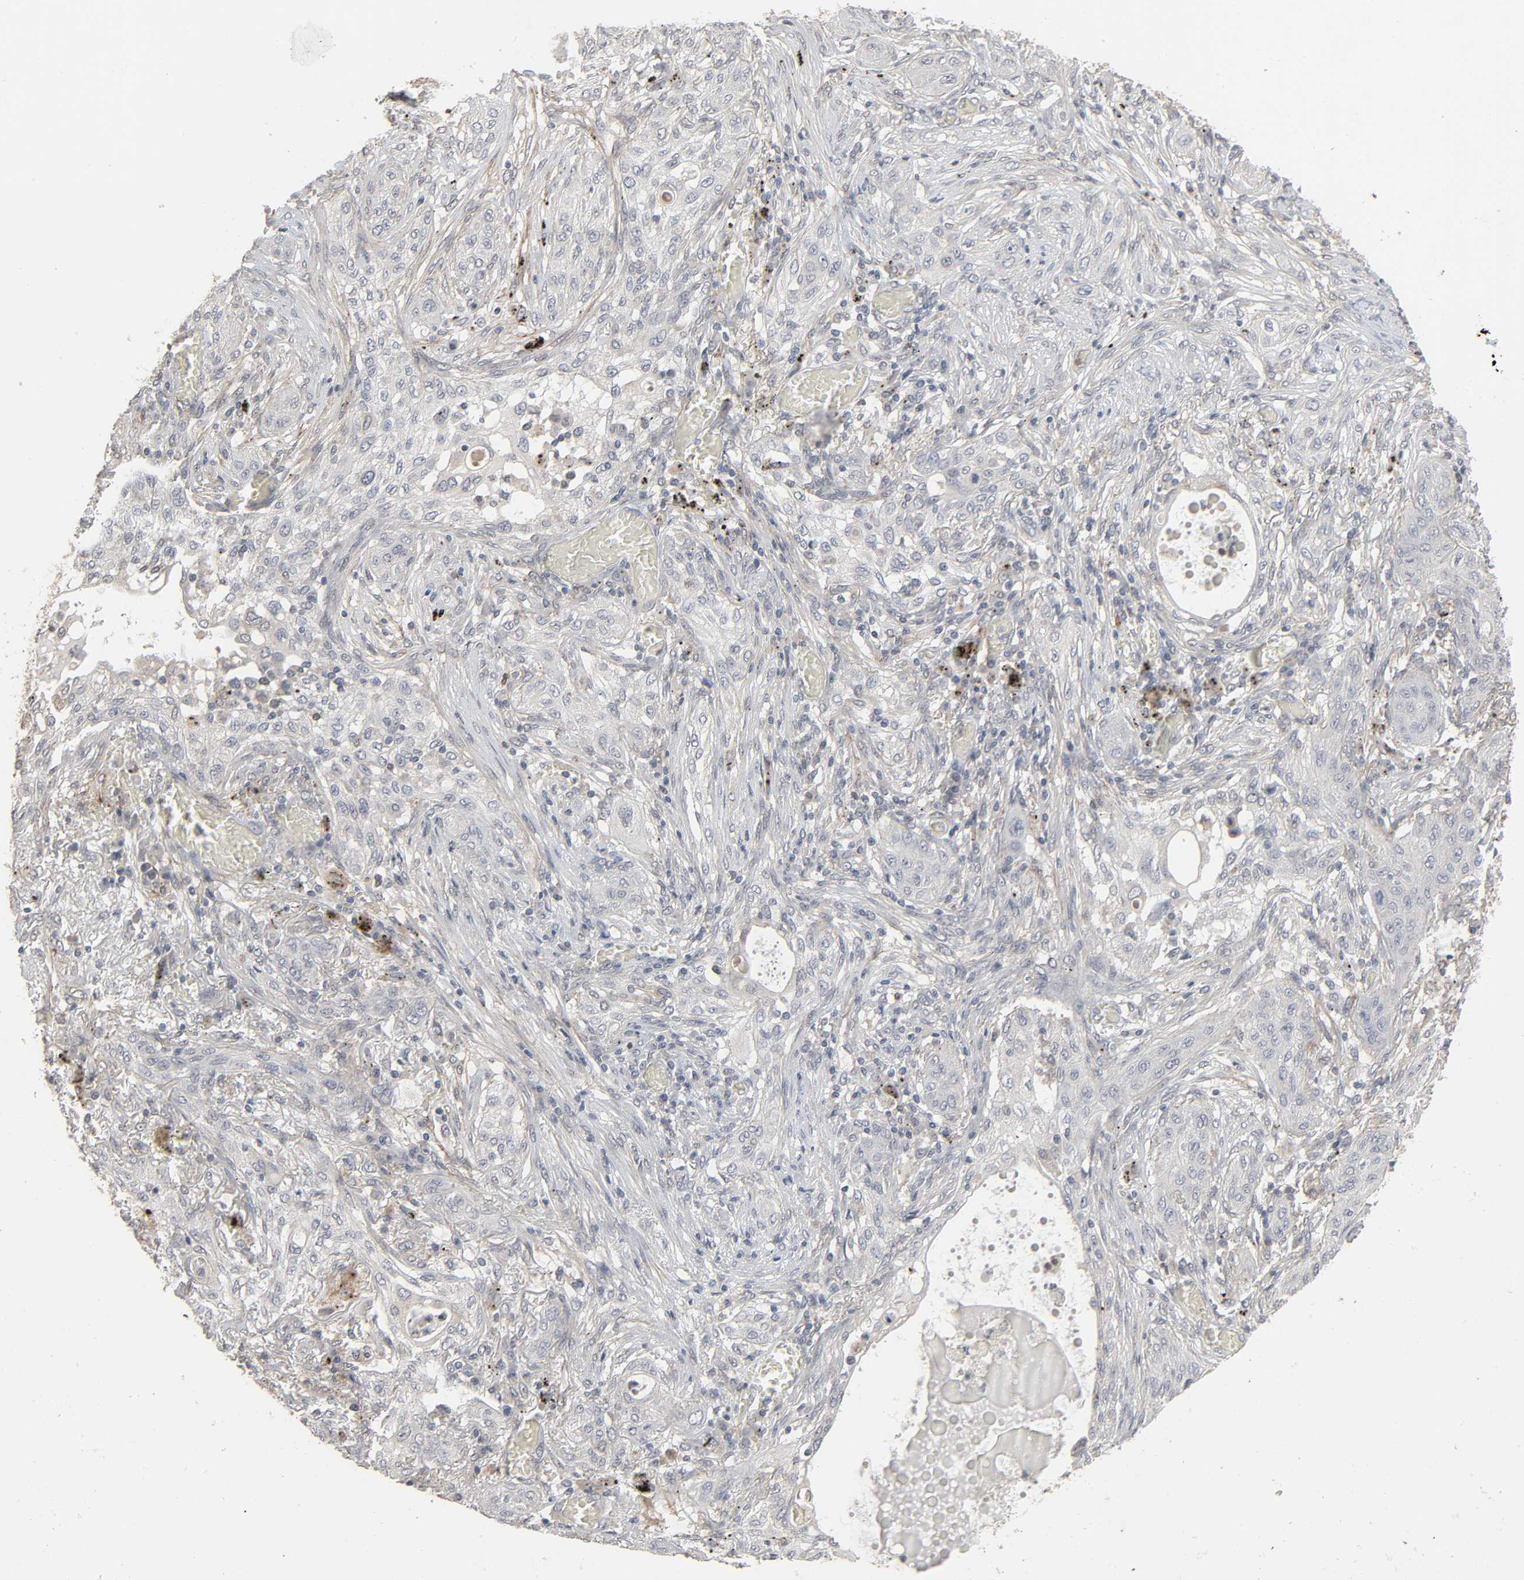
{"staining": {"intensity": "negative", "quantity": "none", "location": "none"}, "tissue": "lung cancer", "cell_type": "Tumor cells", "image_type": "cancer", "snomed": [{"axis": "morphology", "description": "Squamous cell carcinoma, NOS"}, {"axis": "topography", "description": "Lung"}], "caption": "IHC photomicrograph of lung squamous cell carcinoma stained for a protein (brown), which reveals no staining in tumor cells. (DAB immunohistochemistry with hematoxylin counter stain).", "gene": "ZNF222", "patient": {"sex": "female", "age": 47}}